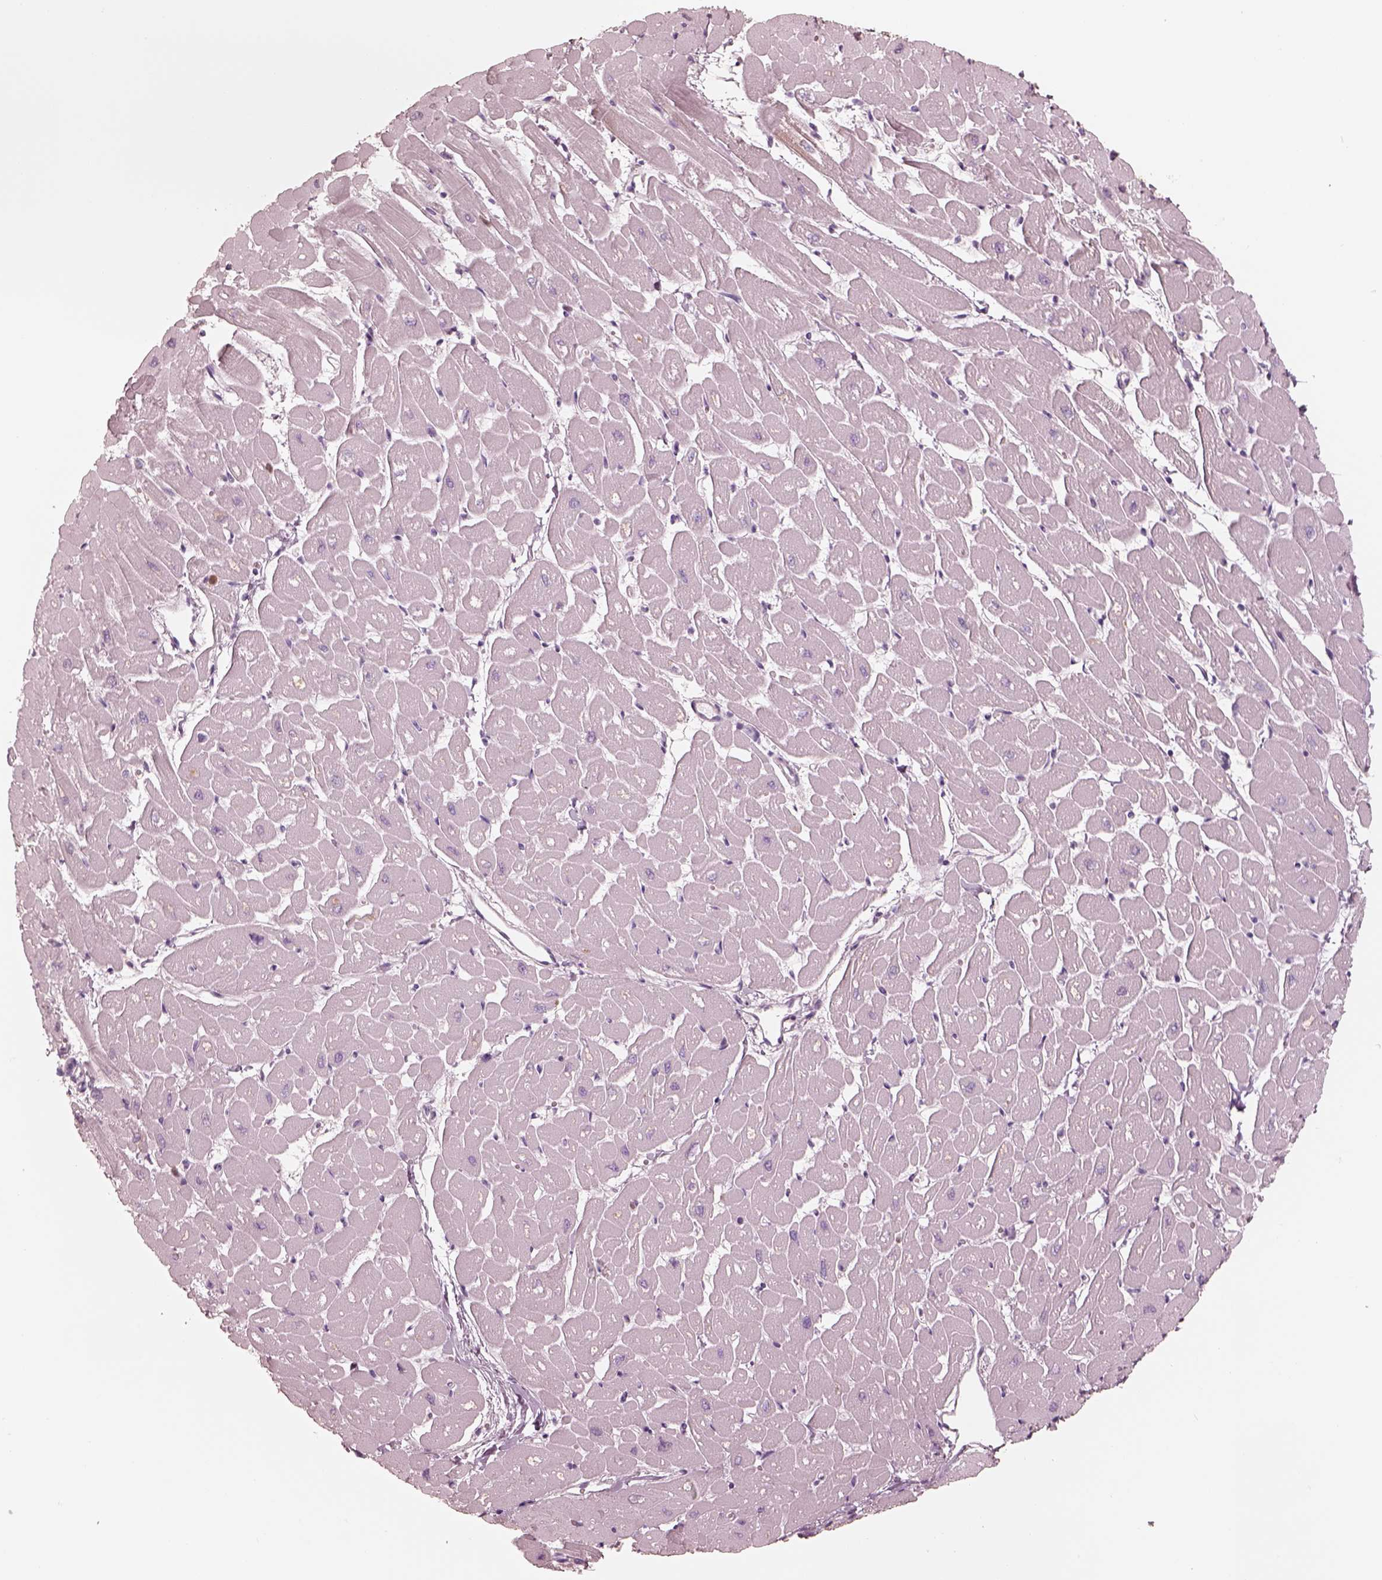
{"staining": {"intensity": "negative", "quantity": "none", "location": "none"}, "tissue": "heart muscle", "cell_type": "Cardiomyocytes", "image_type": "normal", "snomed": [{"axis": "morphology", "description": "Normal tissue, NOS"}, {"axis": "topography", "description": "Heart"}], "caption": "Immunohistochemical staining of normal heart muscle displays no significant positivity in cardiomyocytes. (IHC, brightfield microscopy, high magnification).", "gene": "GPRIN1", "patient": {"sex": "male", "age": 57}}